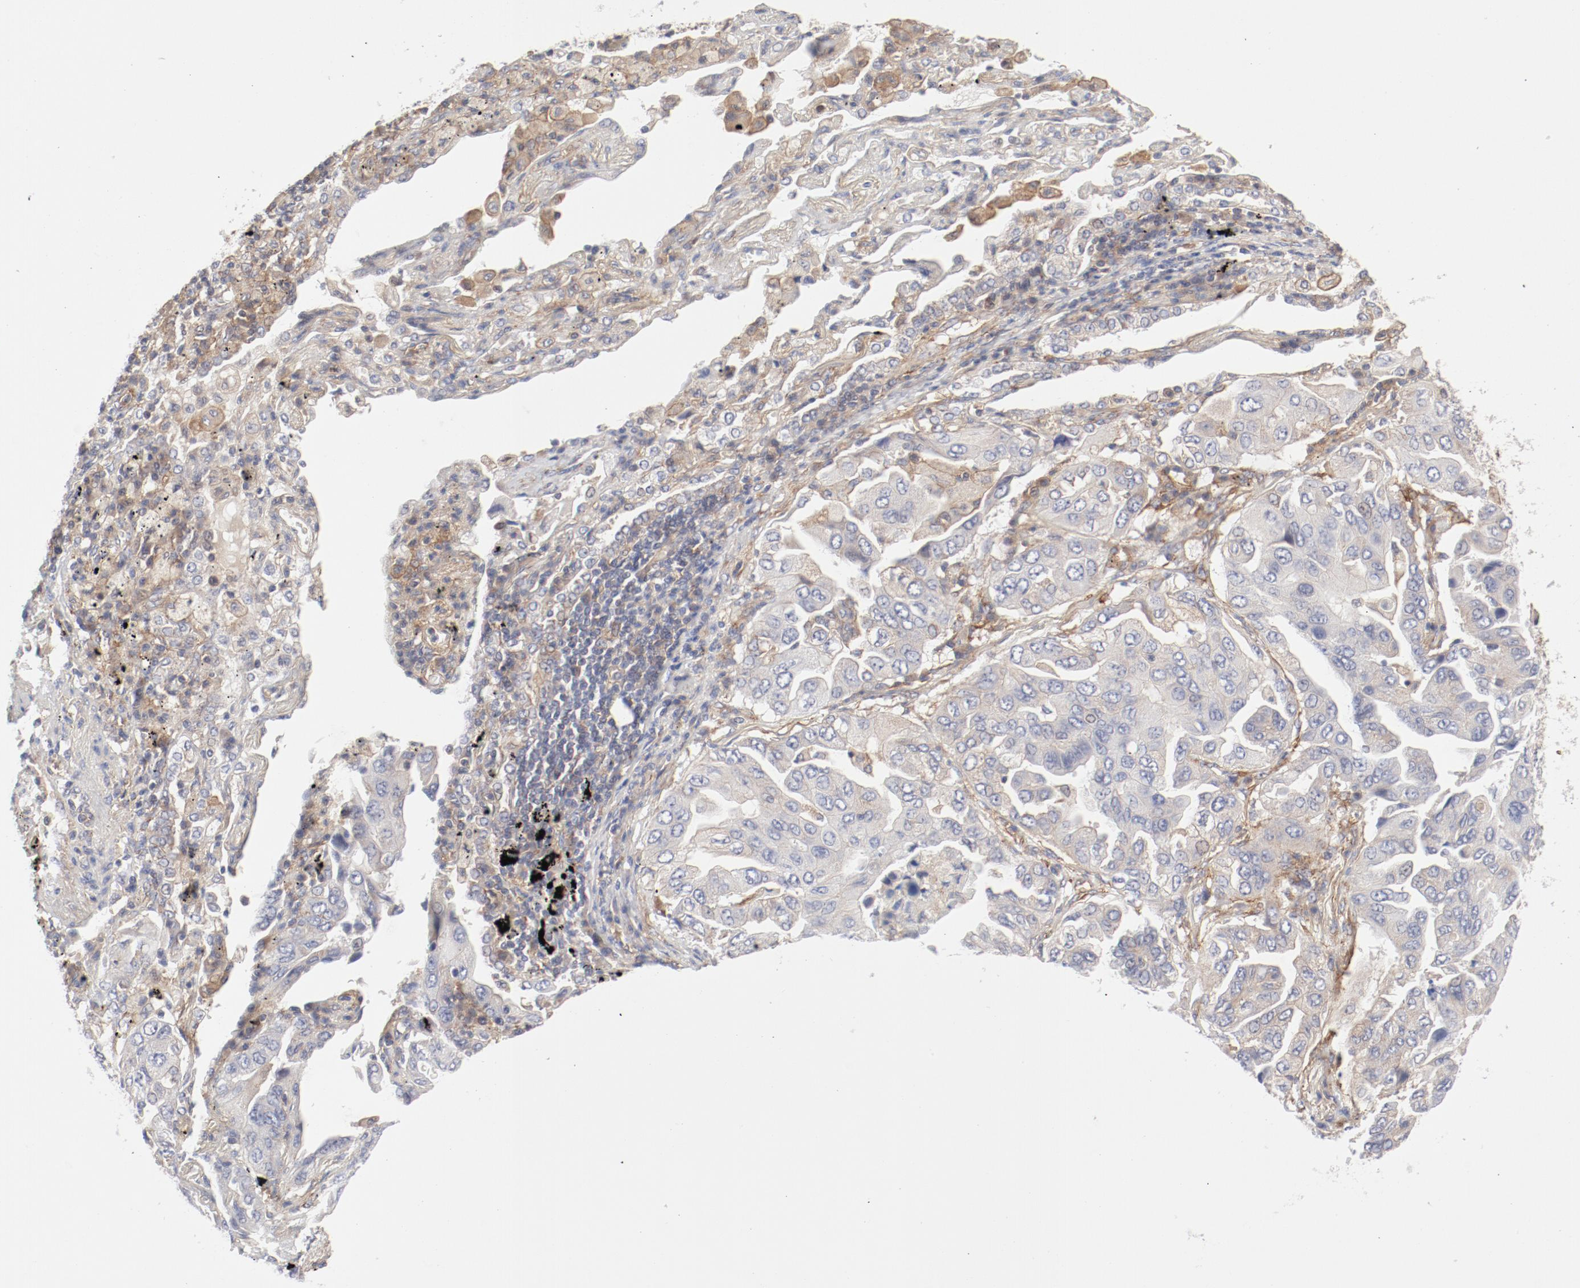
{"staining": {"intensity": "weak", "quantity": "25%-75%", "location": "cytoplasmic/membranous"}, "tissue": "lung cancer", "cell_type": "Tumor cells", "image_type": "cancer", "snomed": [{"axis": "morphology", "description": "Adenocarcinoma, NOS"}, {"axis": "topography", "description": "Lung"}], "caption": "Immunohistochemistry (IHC) staining of lung cancer, which shows low levels of weak cytoplasmic/membranous expression in about 25%-75% of tumor cells indicating weak cytoplasmic/membranous protein expression. The staining was performed using DAB (3,3'-diaminobenzidine) (brown) for protein detection and nuclei were counterstained in hematoxylin (blue).", "gene": "AP2A1", "patient": {"sex": "female", "age": 65}}